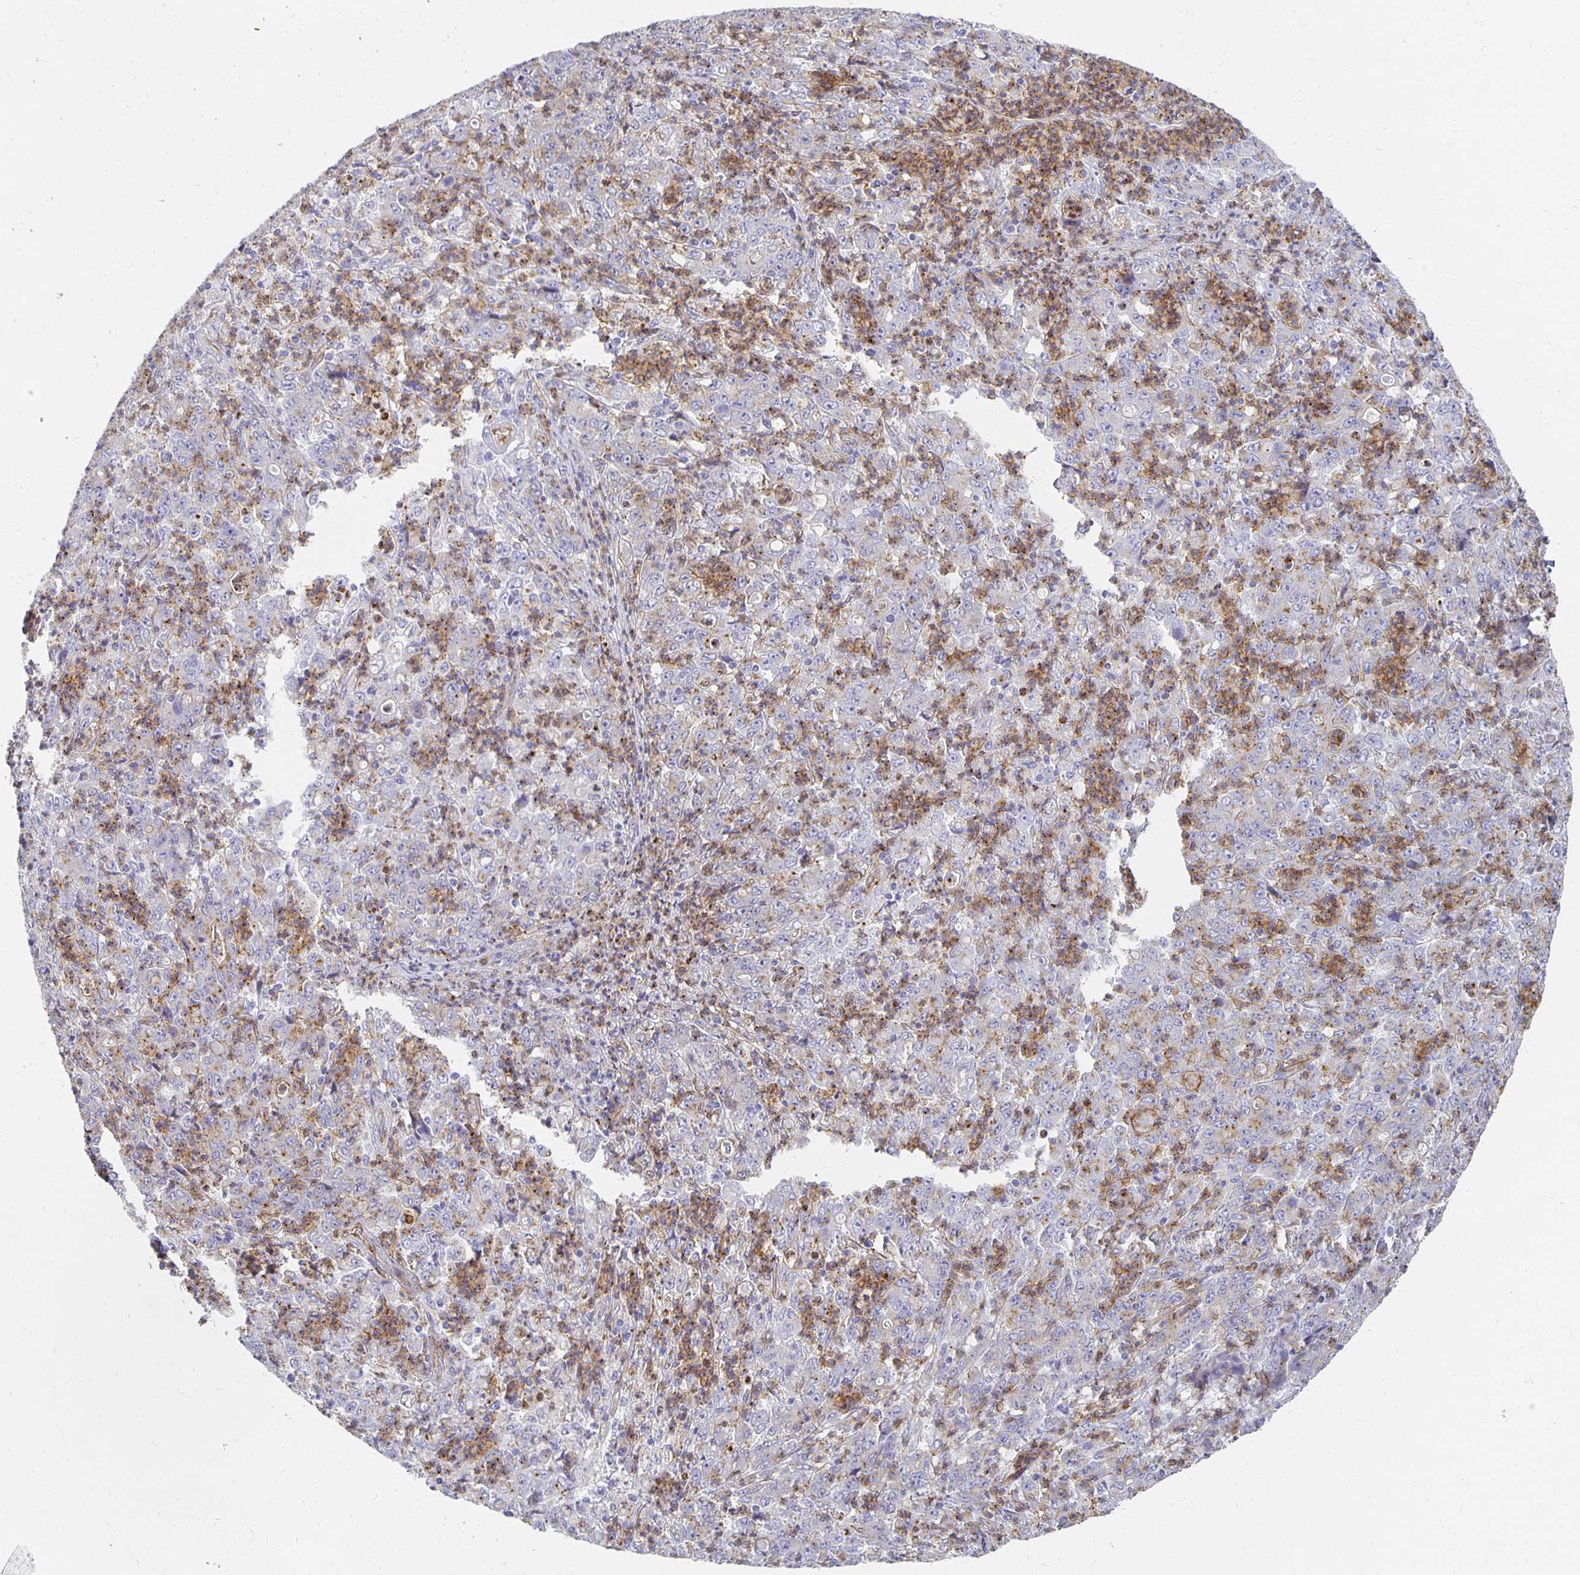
{"staining": {"intensity": "negative", "quantity": "none", "location": "none"}, "tissue": "stomach cancer", "cell_type": "Tumor cells", "image_type": "cancer", "snomed": [{"axis": "morphology", "description": "Adenocarcinoma, NOS"}, {"axis": "topography", "description": "Stomach, lower"}], "caption": "DAB immunohistochemical staining of stomach cancer shows no significant expression in tumor cells.", "gene": "TAAR1", "patient": {"sex": "female", "age": 71}}